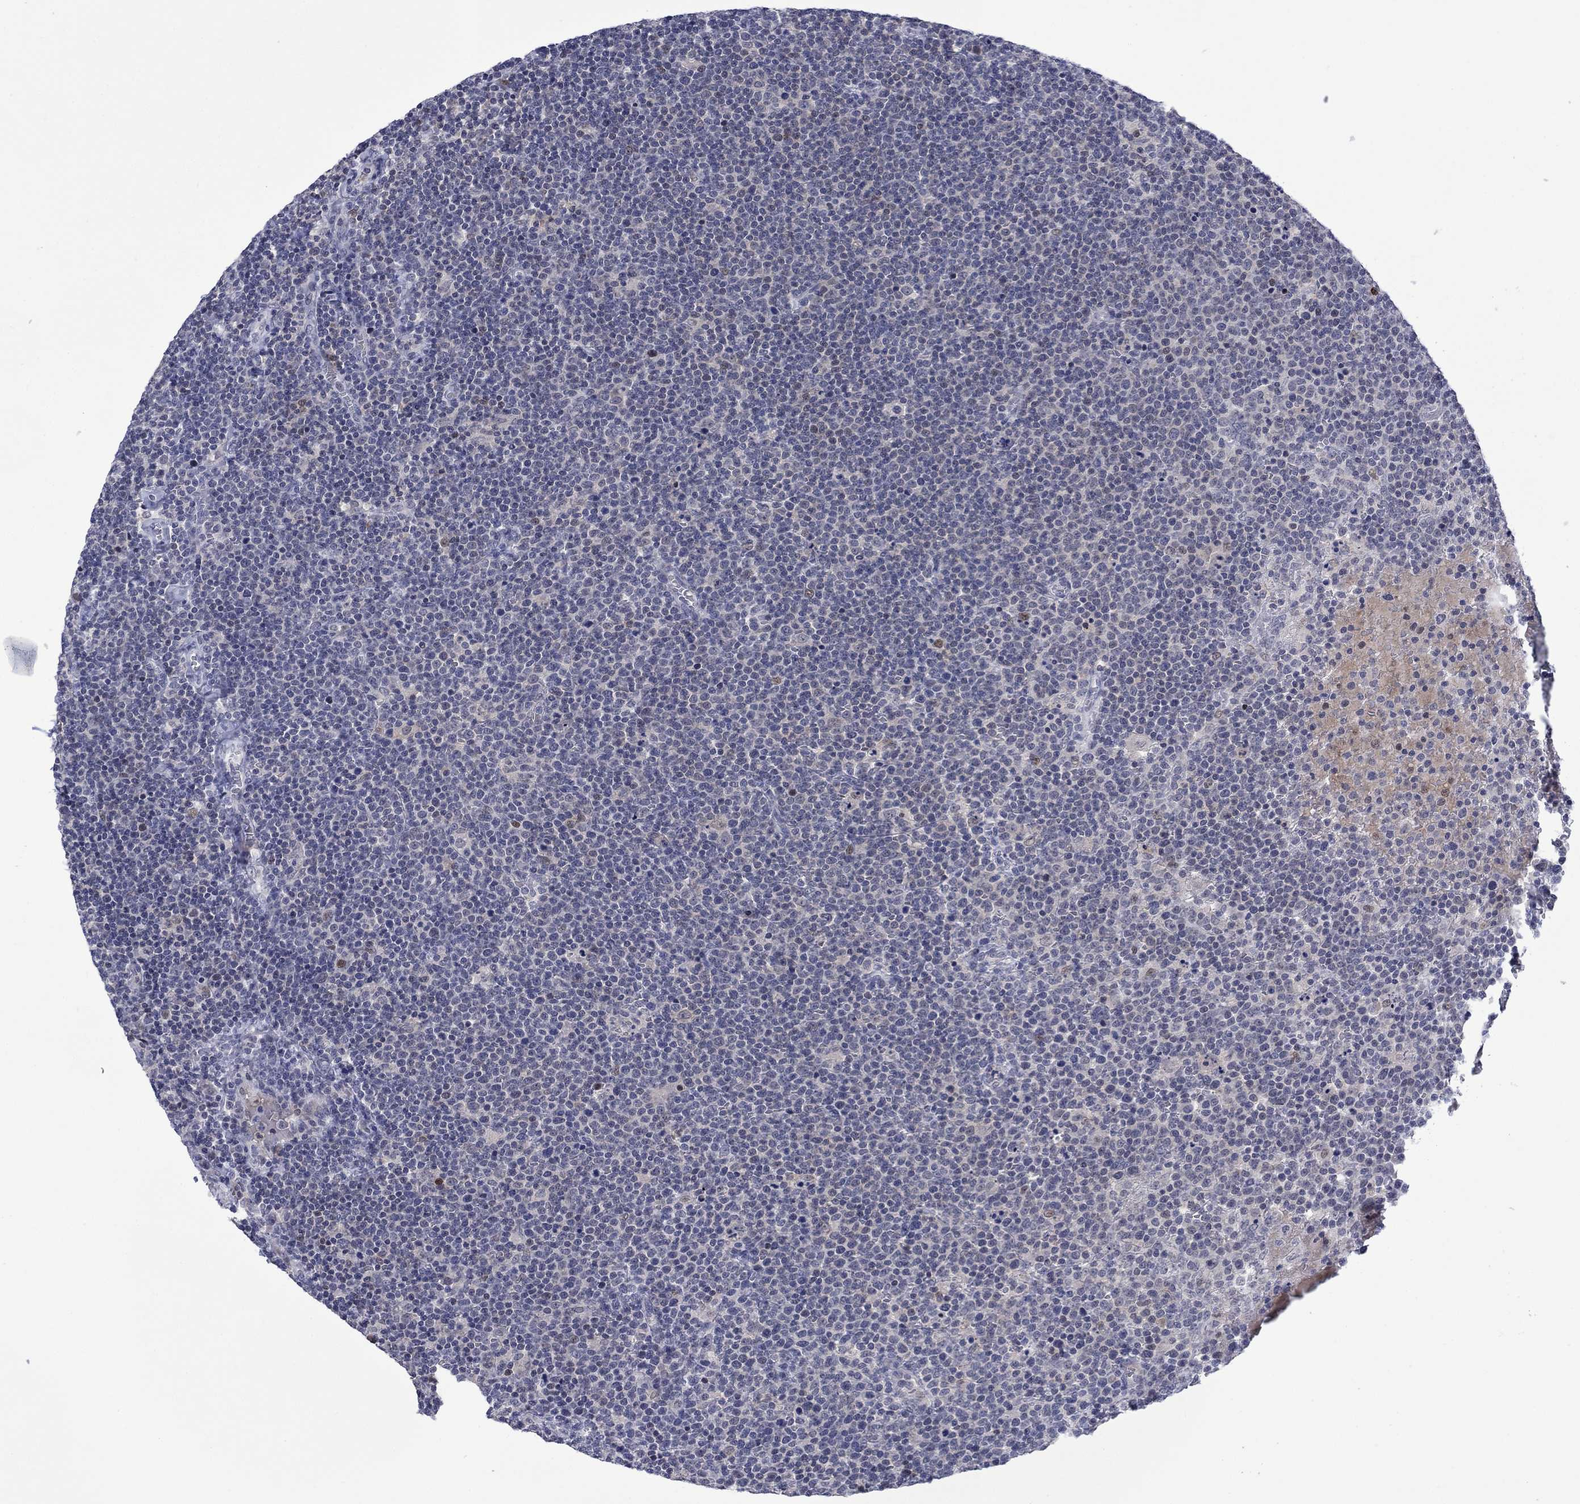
{"staining": {"intensity": "negative", "quantity": "none", "location": "none"}, "tissue": "lymphoma", "cell_type": "Tumor cells", "image_type": "cancer", "snomed": [{"axis": "morphology", "description": "Malignant lymphoma, non-Hodgkin's type, High grade"}, {"axis": "topography", "description": "Lymph node"}], "caption": "Immunohistochemical staining of lymphoma exhibits no significant staining in tumor cells. (Brightfield microscopy of DAB IHC at high magnification).", "gene": "AGL", "patient": {"sex": "male", "age": 61}}